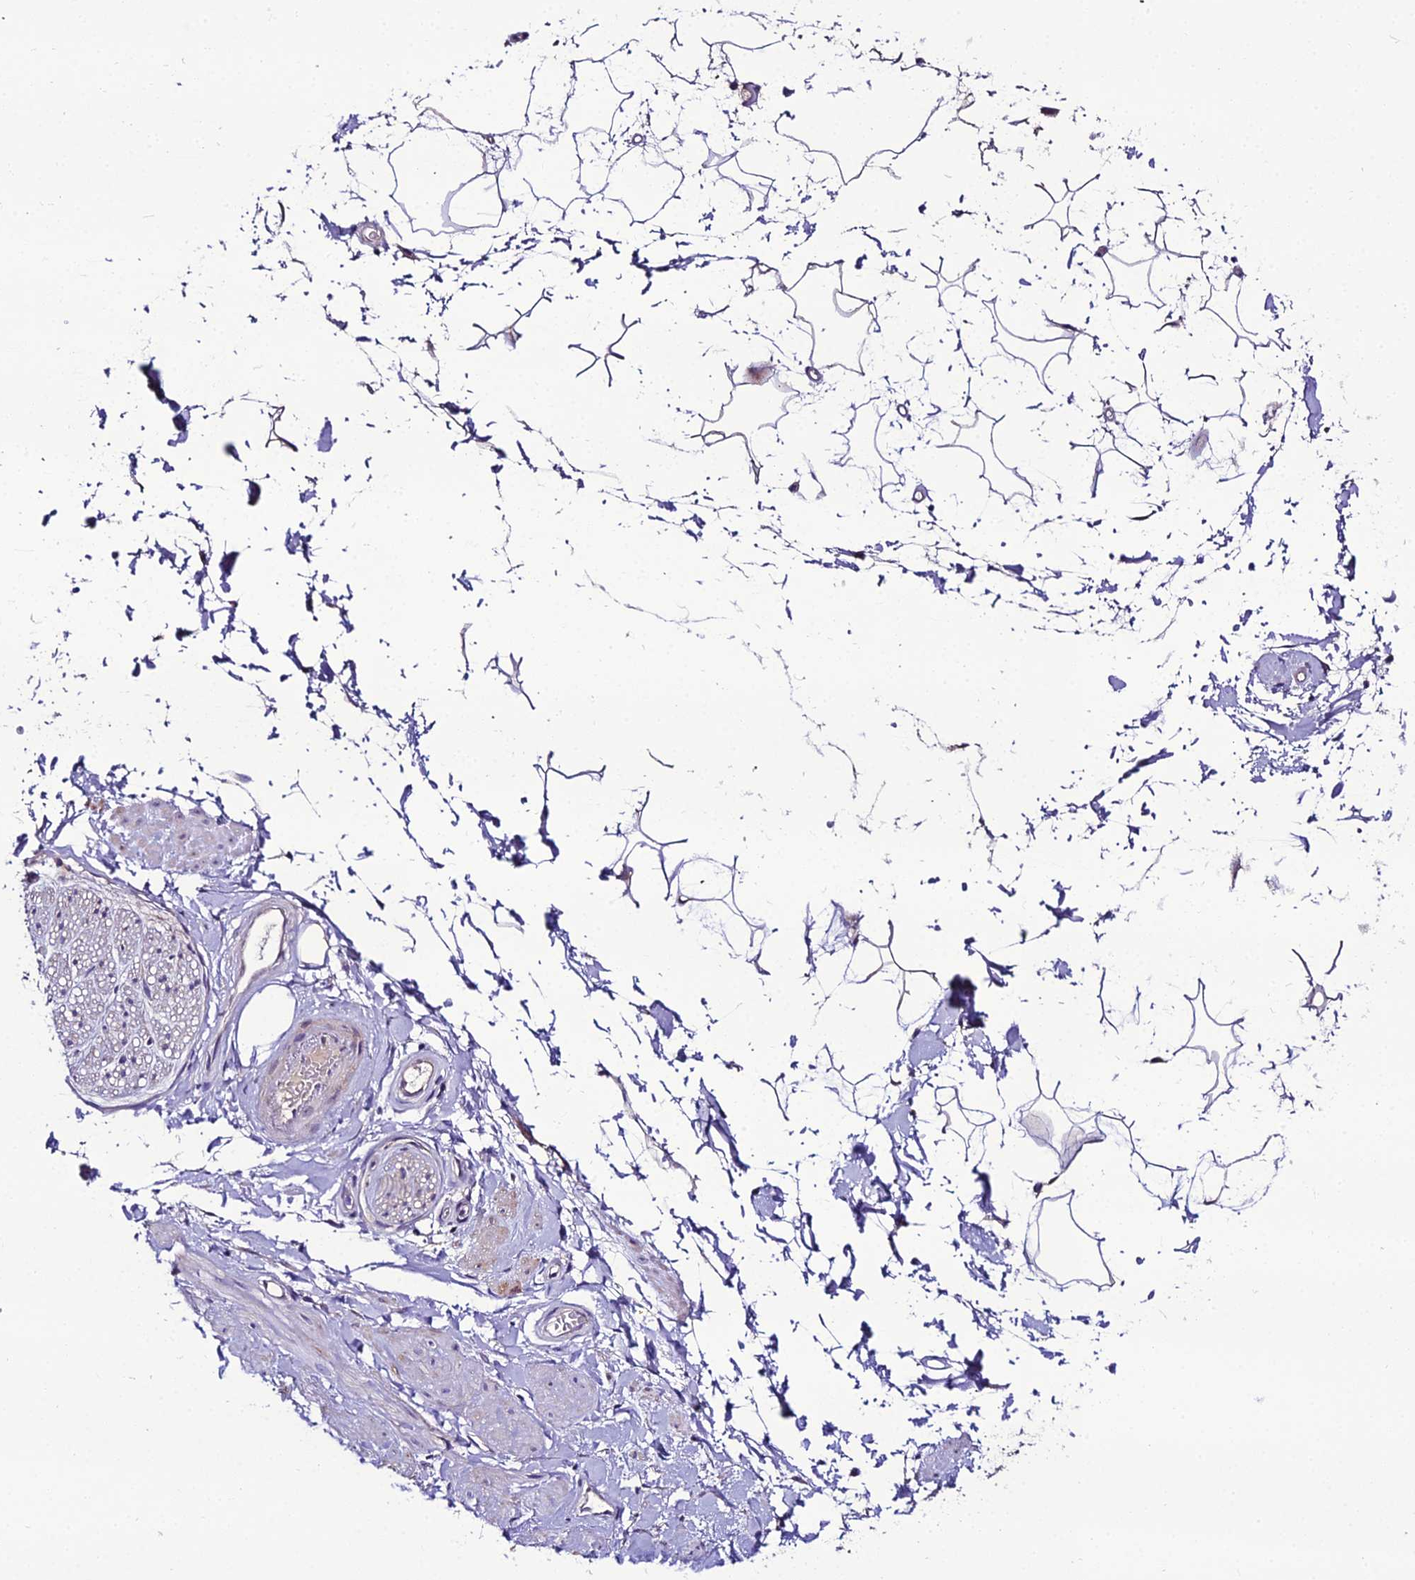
{"staining": {"intensity": "negative", "quantity": "none", "location": "none"}, "tissue": "adipose tissue", "cell_type": "Adipocytes", "image_type": "normal", "snomed": [{"axis": "morphology", "description": "Normal tissue, NOS"}, {"axis": "topography", "description": "Soft tissue"}, {"axis": "topography", "description": "Adipose tissue"}, {"axis": "topography", "description": "Vascular tissue"}, {"axis": "topography", "description": "Peripheral nerve tissue"}], "caption": "High power microscopy micrograph of an immunohistochemistry micrograph of normal adipose tissue, revealing no significant positivity in adipocytes. The staining is performed using DAB (3,3'-diaminobenzidine) brown chromogen with nuclei counter-stained in using hematoxylin.", "gene": "MB21D2", "patient": {"sex": "male", "age": 74}}